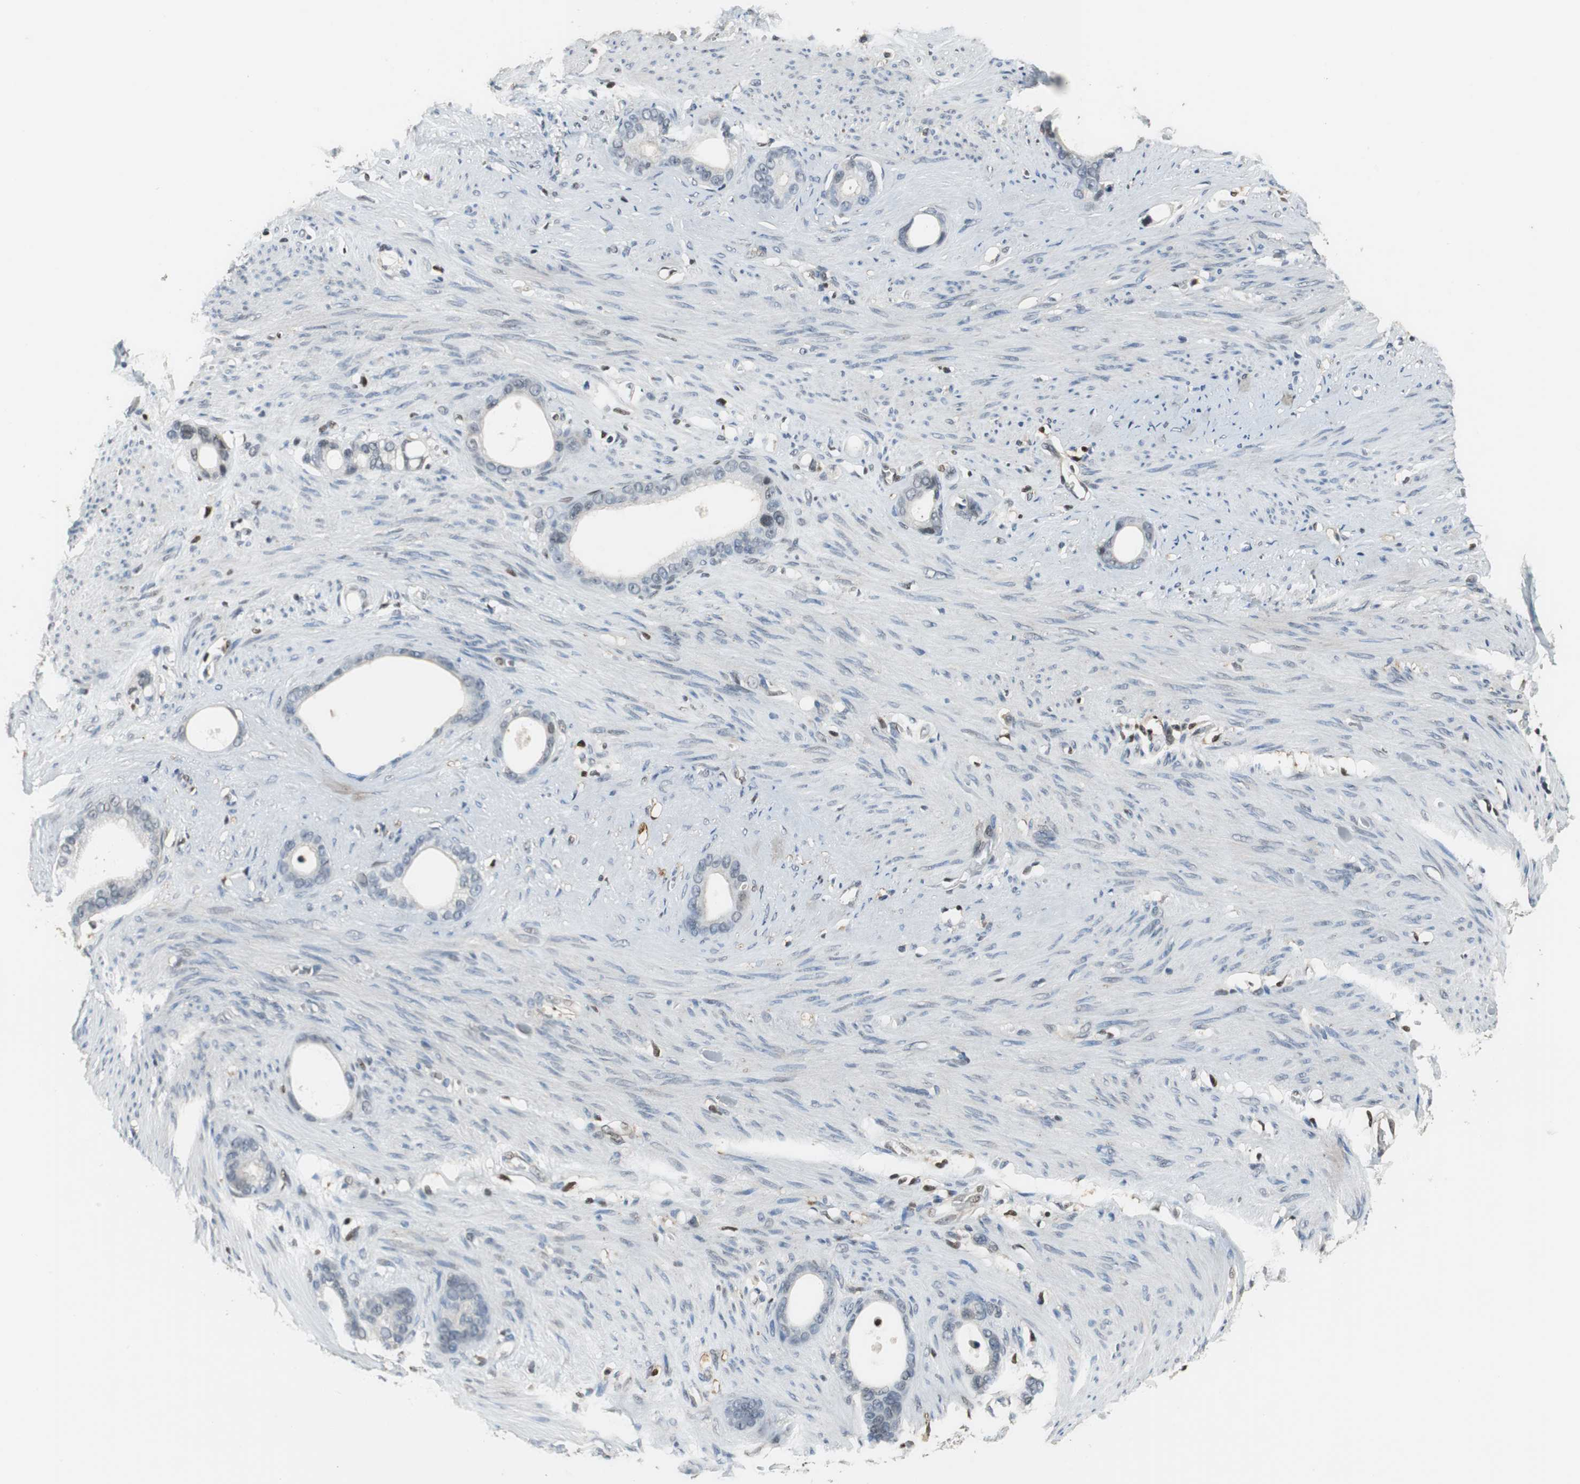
{"staining": {"intensity": "negative", "quantity": "none", "location": "none"}, "tissue": "stomach cancer", "cell_type": "Tumor cells", "image_type": "cancer", "snomed": [{"axis": "morphology", "description": "Adenocarcinoma, NOS"}, {"axis": "topography", "description": "Stomach"}], "caption": "The photomicrograph displays no significant expression in tumor cells of stomach cancer. (Stains: DAB immunohistochemistry with hematoxylin counter stain, Microscopy: brightfield microscopy at high magnification).", "gene": "MAFB", "patient": {"sex": "female", "age": 75}}